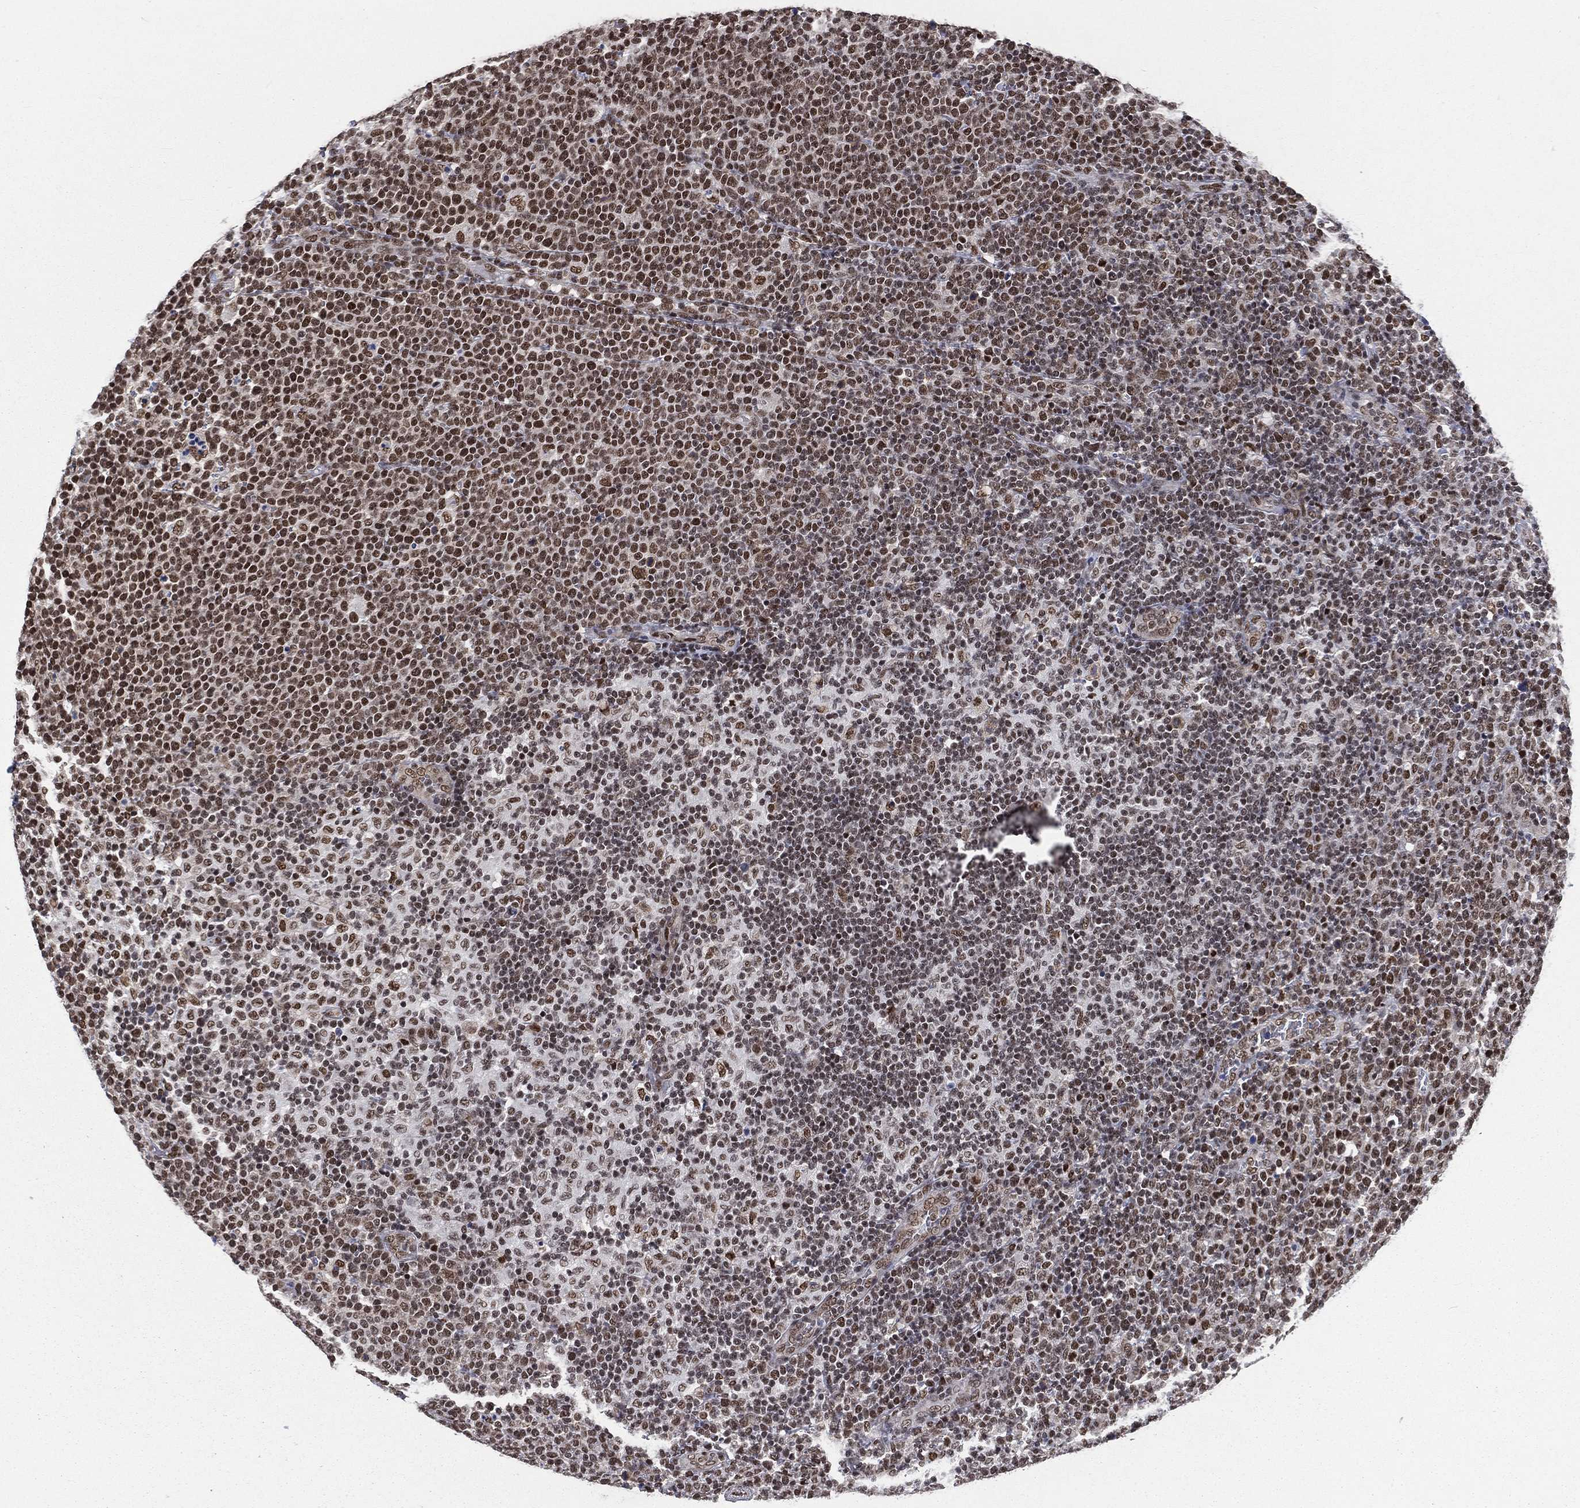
{"staining": {"intensity": "moderate", "quantity": ">75%", "location": "nuclear"}, "tissue": "lymphoma", "cell_type": "Tumor cells", "image_type": "cancer", "snomed": [{"axis": "morphology", "description": "Malignant lymphoma, non-Hodgkin's type, High grade"}, {"axis": "topography", "description": "Lymph node"}], "caption": "A brown stain labels moderate nuclear staining of a protein in human malignant lymphoma, non-Hodgkin's type (high-grade) tumor cells.", "gene": "FUBP3", "patient": {"sex": "male", "age": 61}}